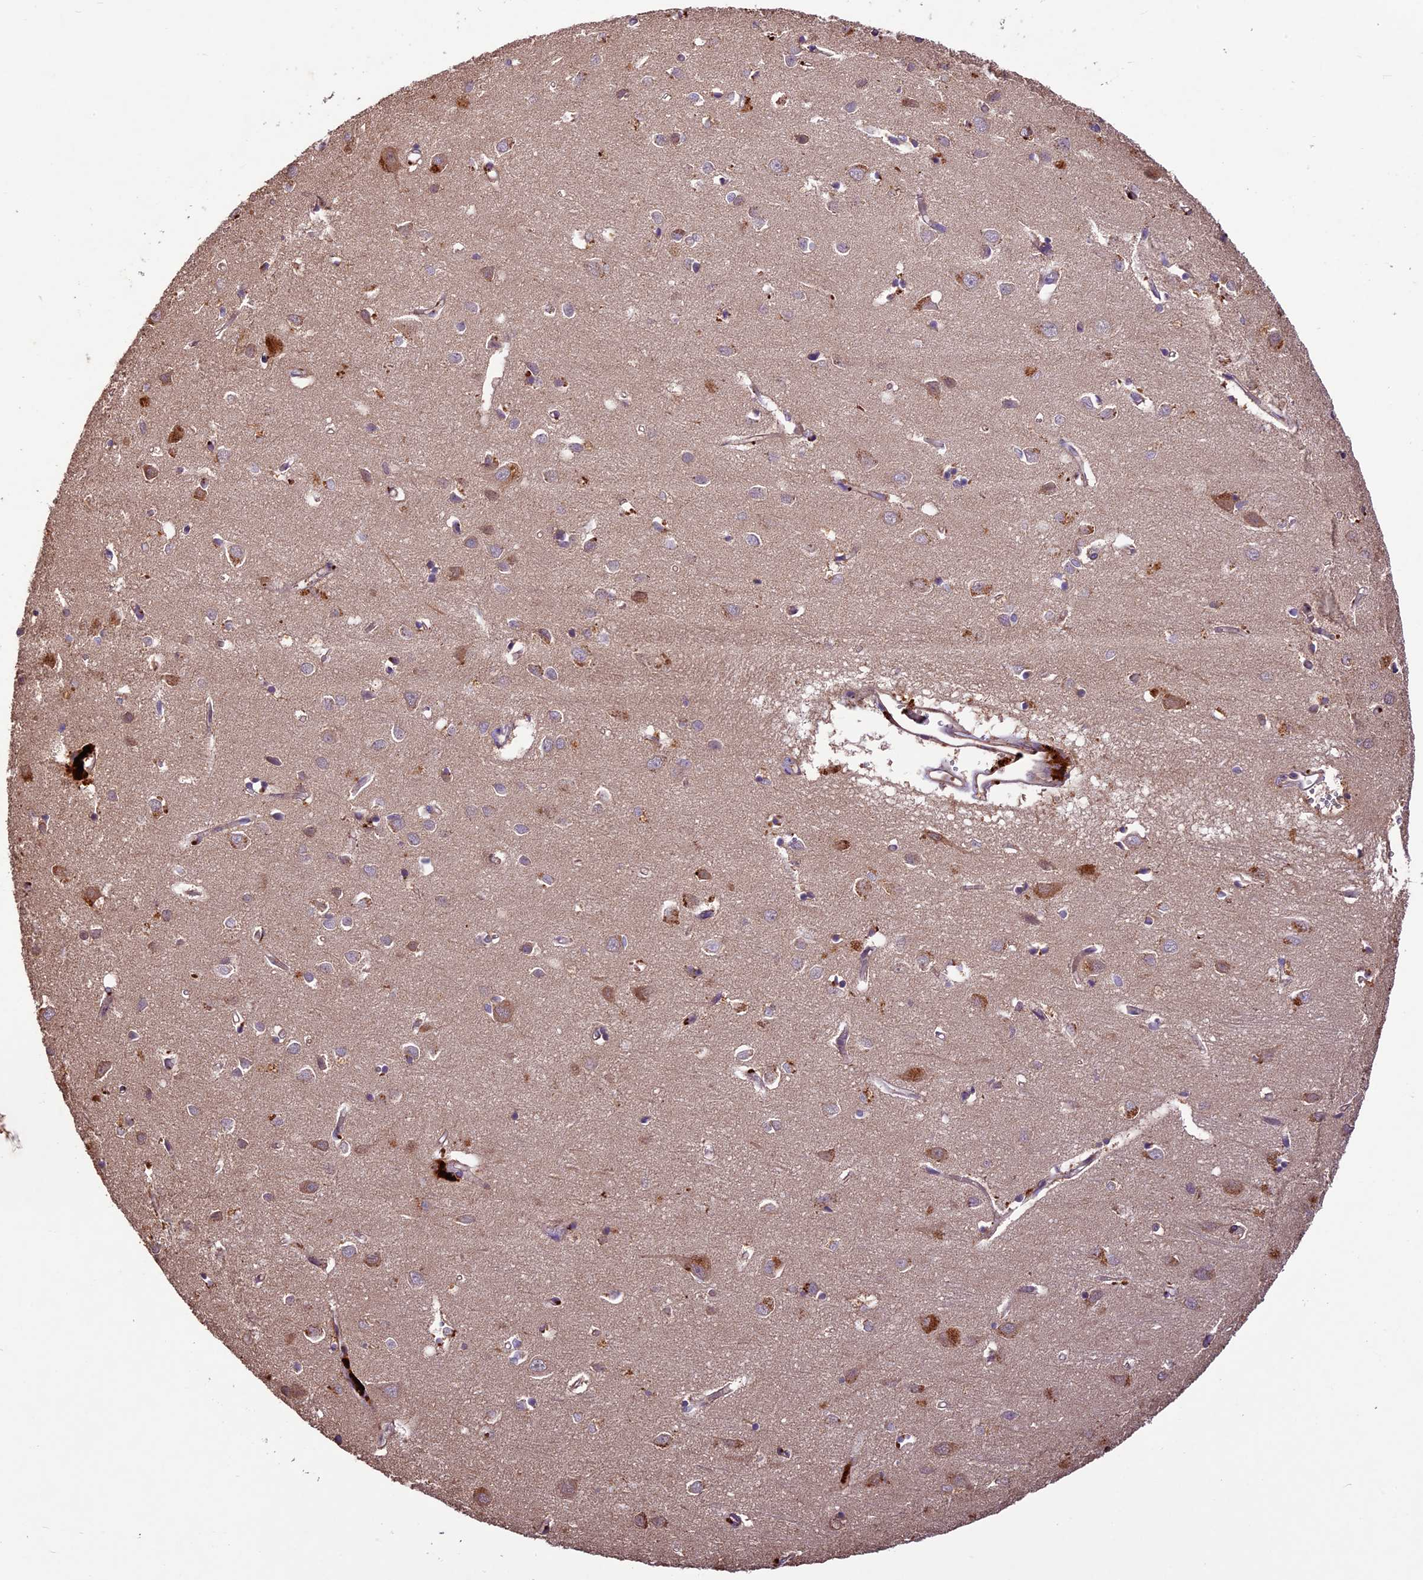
{"staining": {"intensity": "weak", "quantity": ">75%", "location": "cytoplasmic/membranous"}, "tissue": "cerebral cortex", "cell_type": "Endothelial cells", "image_type": "normal", "snomed": [{"axis": "morphology", "description": "Normal tissue, NOS"}, {"axis": "topography", "description": "Cerebral cortex"}], "caption": "A low amount of weak cytoplasmic/membranous positivity is appreciated in approximately >75% of endothelial cells in normal cerebral cortex. (brown staining indicates protein expression, while blue staining denotes nuclei).", "gene": "CRLF1", "patient": {"sex": "female", "age": 64}}